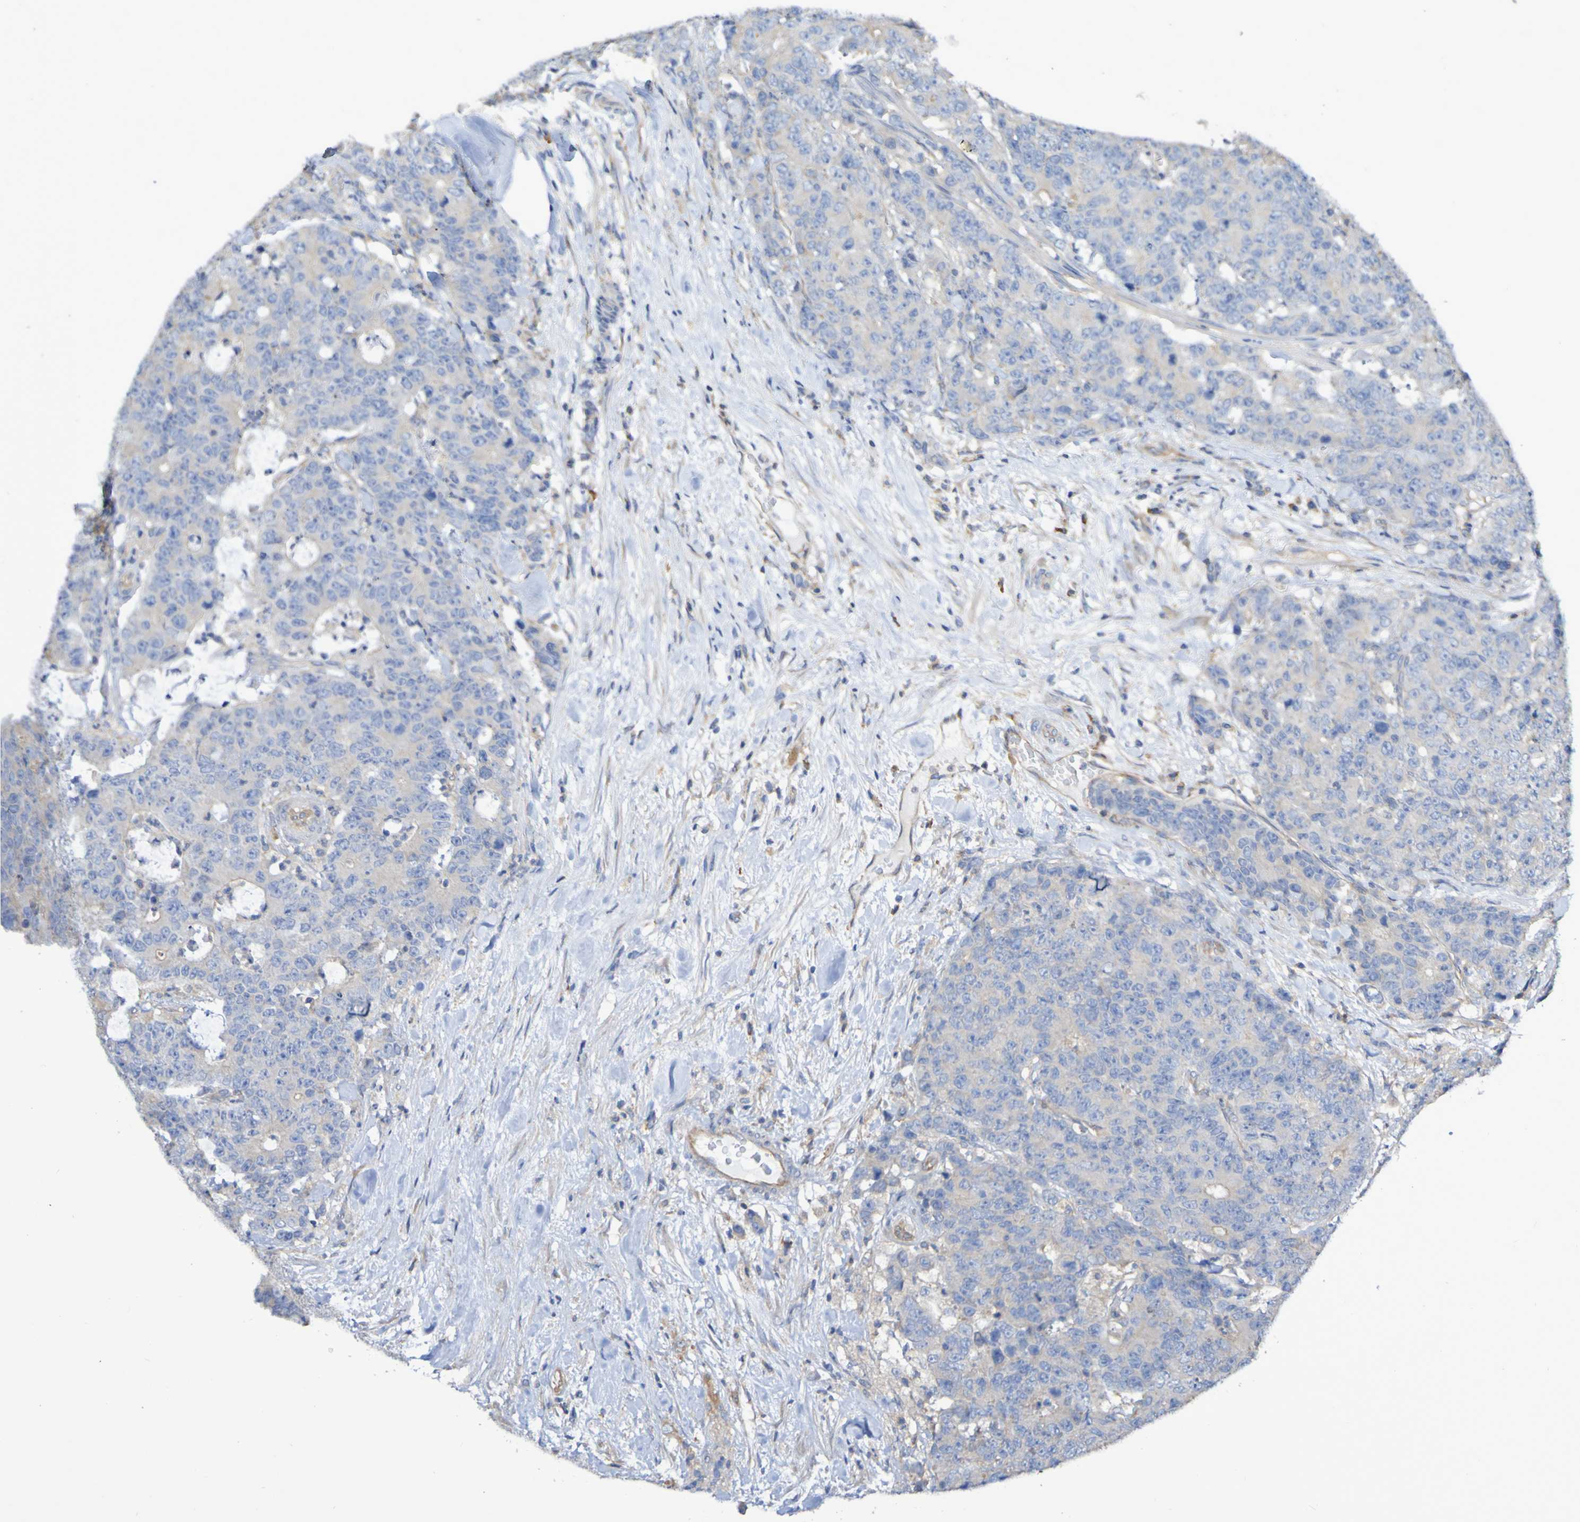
{"staining": {"intensity": "weak", "quantity": "<25%", "location": "cytoplasmic/membranous"}, "tissue": "colorectal cancer", "cell_type": "Tumor cells", "image_type": "cancer", "snomed": [{"axis": "morphology", "description": "Adenocarcinoma, NOS"}, {"axis": "topography", "description": "Colon"}], "caption": "The immunohistochemistry micrograph has no significant staining in tumor cells of adenocarcinoma (colorectal) tissue.", "gene": "SYNJ1", "patient": {"sex": "female", "age": 86}}